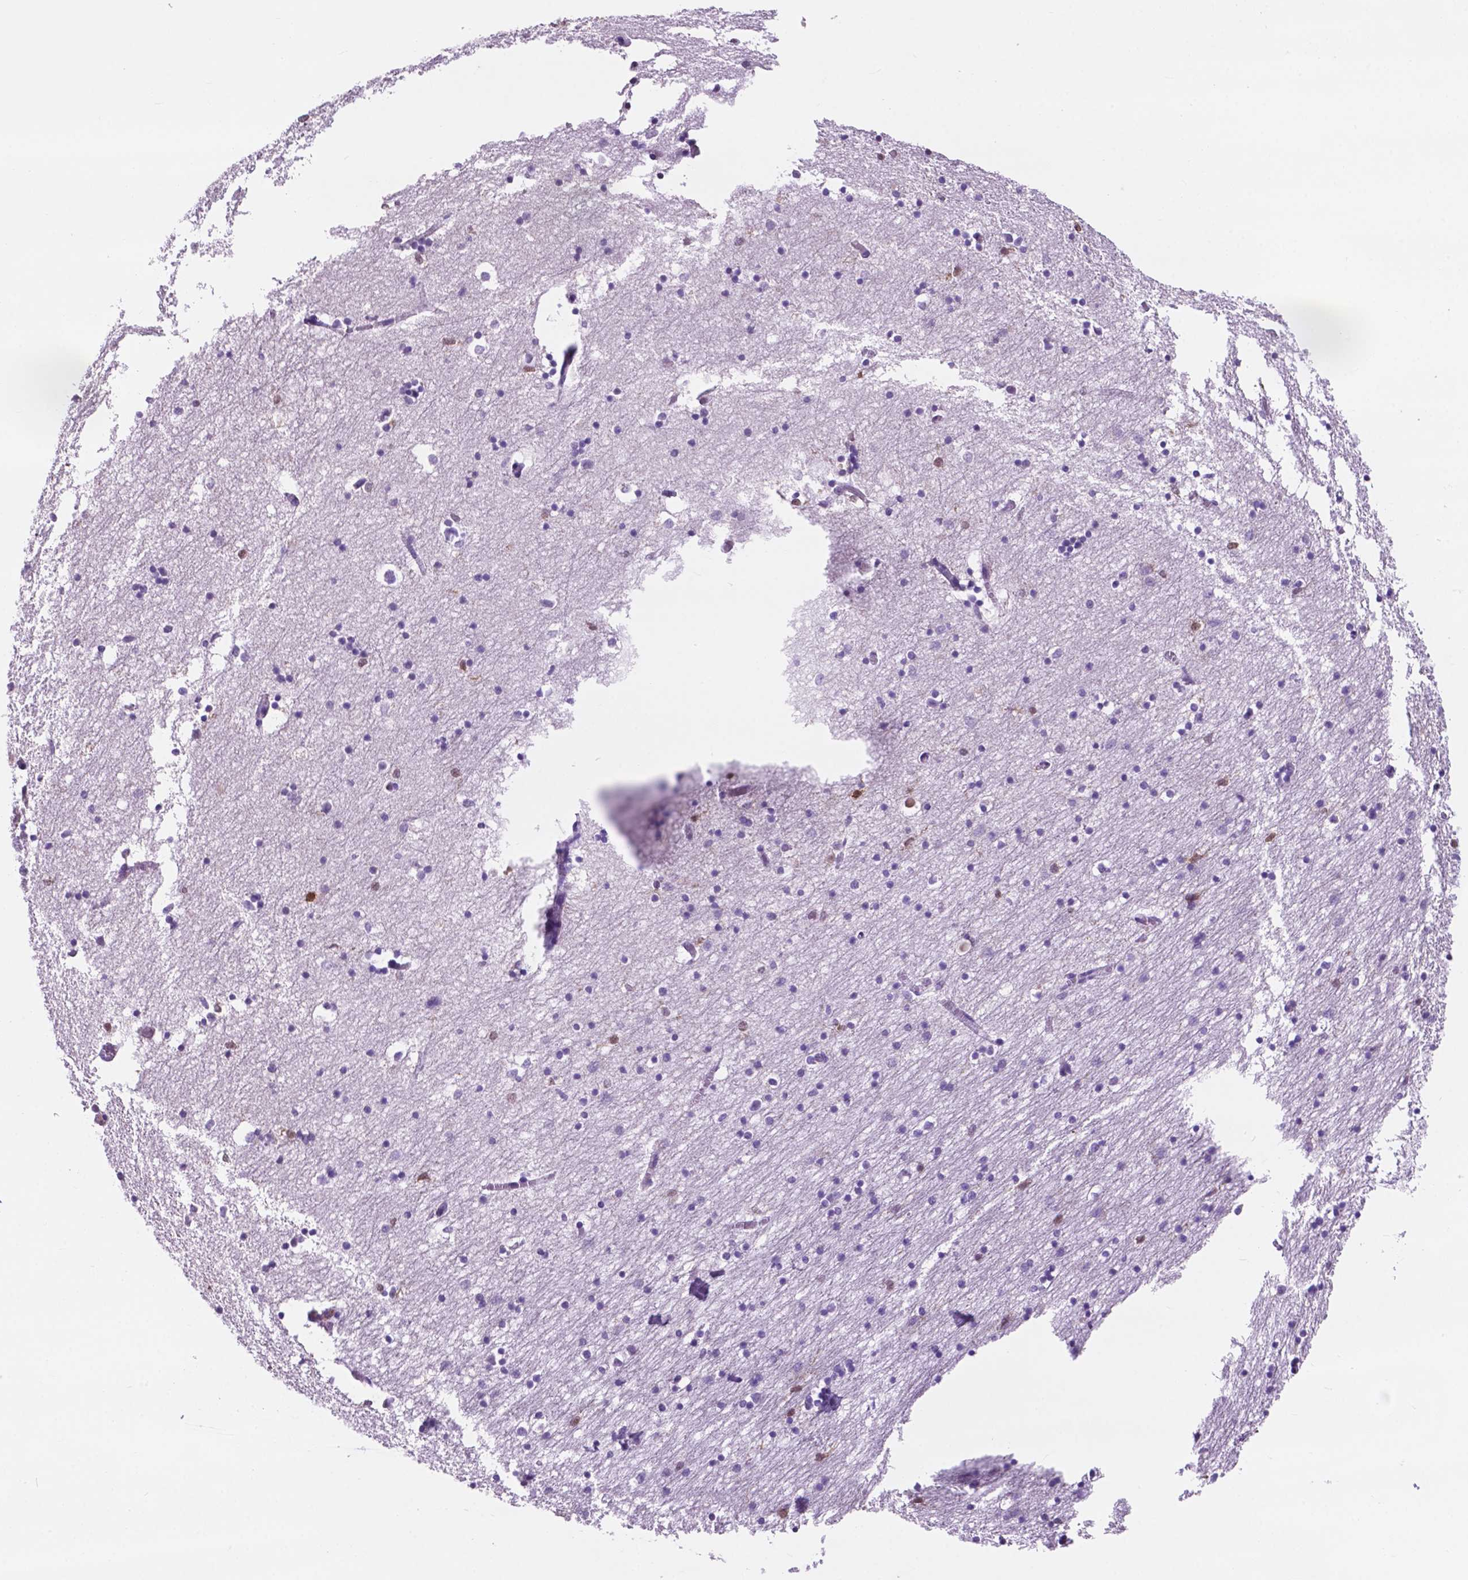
{"staining": {"intensity": "strong", "quantity": "<25%", "location": "cytoplasmic/membranous,nuclear"}, "tissue": "hippocampus", "cell_type": "Glial cells", "image_type": "normal", "snomed": [{"axis": "morphology", "description": "Normal tissue, NOS"}, {"axis": "topography", "description": "Lateral ventricle wall"}, {"axis": "topography", "description": "Hippocampus"}], "caption": "Hippocampus stained with immunohistochemistry (IHC) reveals strong cytoplasmic/membranous,nuclear staining in about <25% of glial cells. The staining was performed using DAB to visualize the protein expression in brown, while the nuclei were stained in blue with hematoxylin (Magnification: 20x).", "gene": "ACY3", "patient": {"sex": "female", "age": 63}}